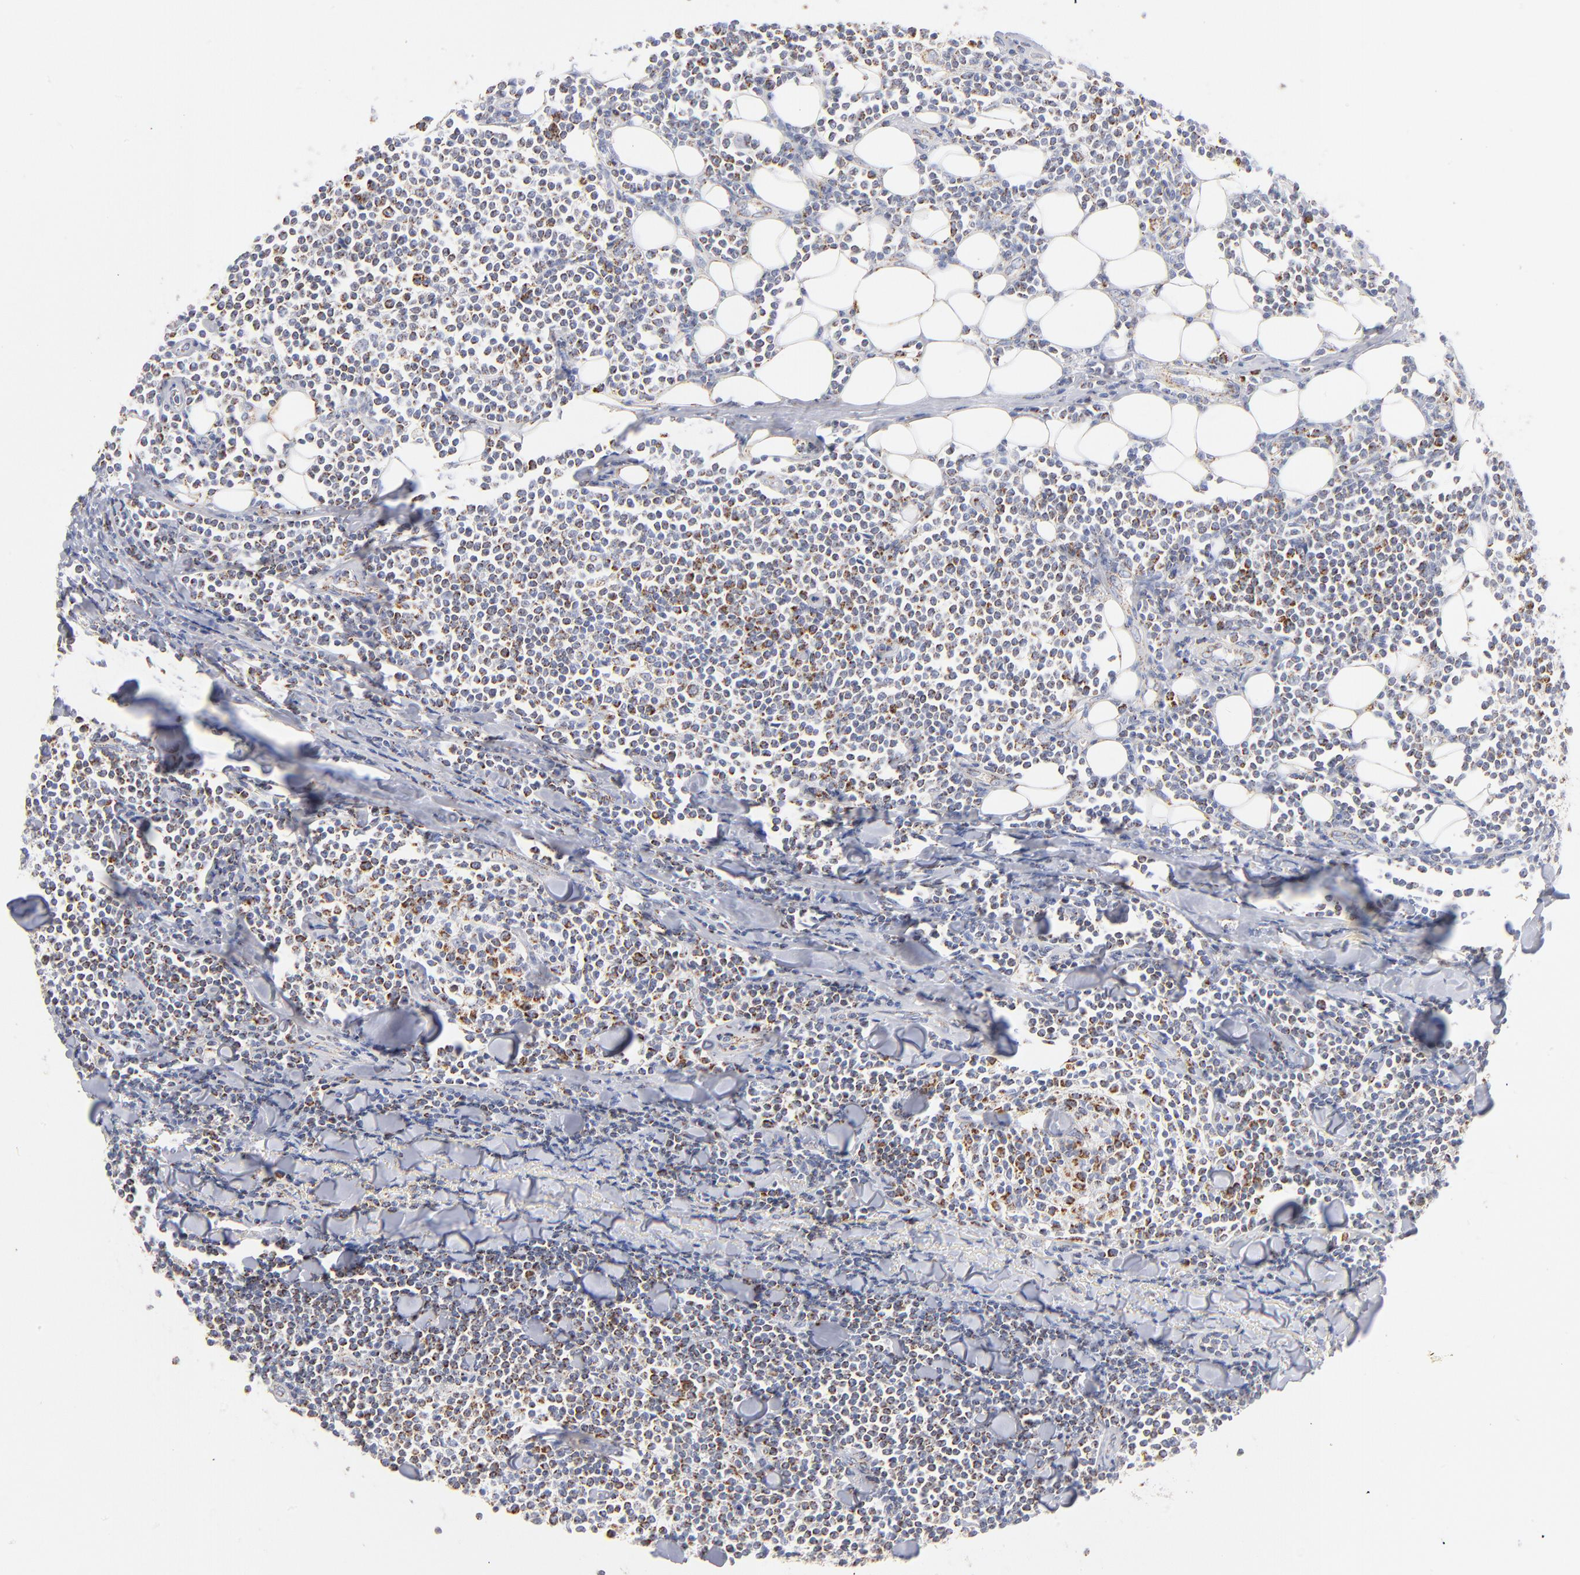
{"staining": {"intensity": "moderate", "quantity": "25%-75%", "location": "cytoplasmic/membranous"}, "tissue": "lymphoma", "cell_type": "Tumor cells", "image_type": "cancer", "snomed": [{"axis": "morphology", "description": "Malignant lymphoma, non-Hodgkin's type, Low grade"}, {"axis": "topography", "description": "Soft tissue"}], "caption": "This histopathology image demonstrates low-grade malignant lymphoma, non-Hodgkin's type stained with immunohistochemistry (IHC) to label a protein in brown. The cytoplasmic/membranous of tumor cells show moderate positivity for the protein. Nuclei are counter-stained blue.", "gene": "DLAT", "patient": {"sex": "male", "age": 92}}